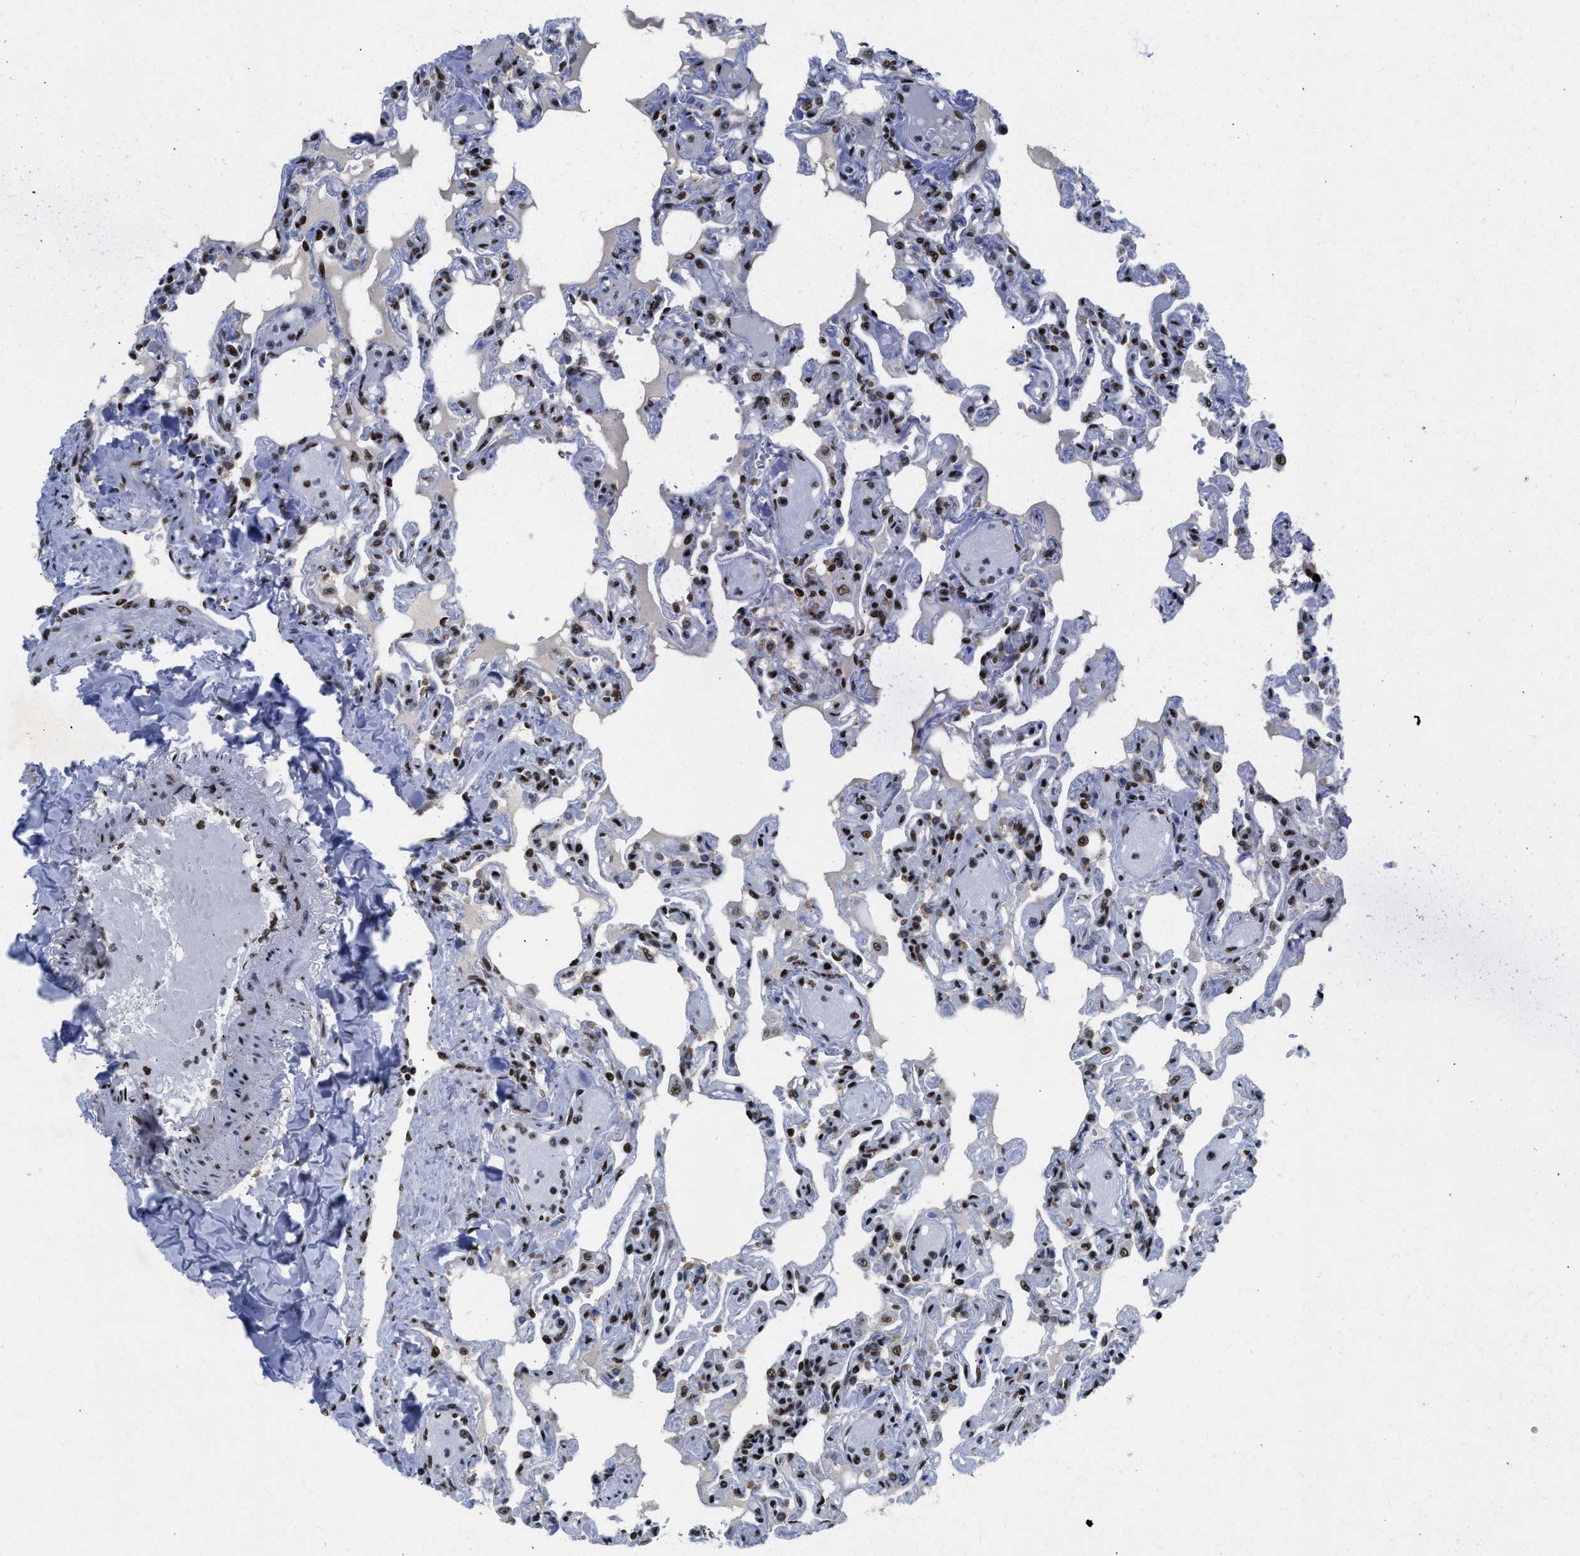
{"staining": {"intensity": "strong", "quantity": ">75%", "location": "nuclear"}, "tissue": "lung", "cell_type": "Alveolar cells", "image_type": "normal", "snomed": [{"axis": "morphology", "description": "Normal tissue, NOS"}, {"axis": "topography", "description": "Lung"}], "caption": "Immunohistochemistry of benign human lung shows high levels of strong nuclear staining in approximately >75% of alveolar cells. The staining is performed using DAB brown chromogen to label protein expression. The nuclei are counter-stained blue using hematoxylin.", "gene": "SCAF4", "patient": {"sex": "male", "age": 21}}